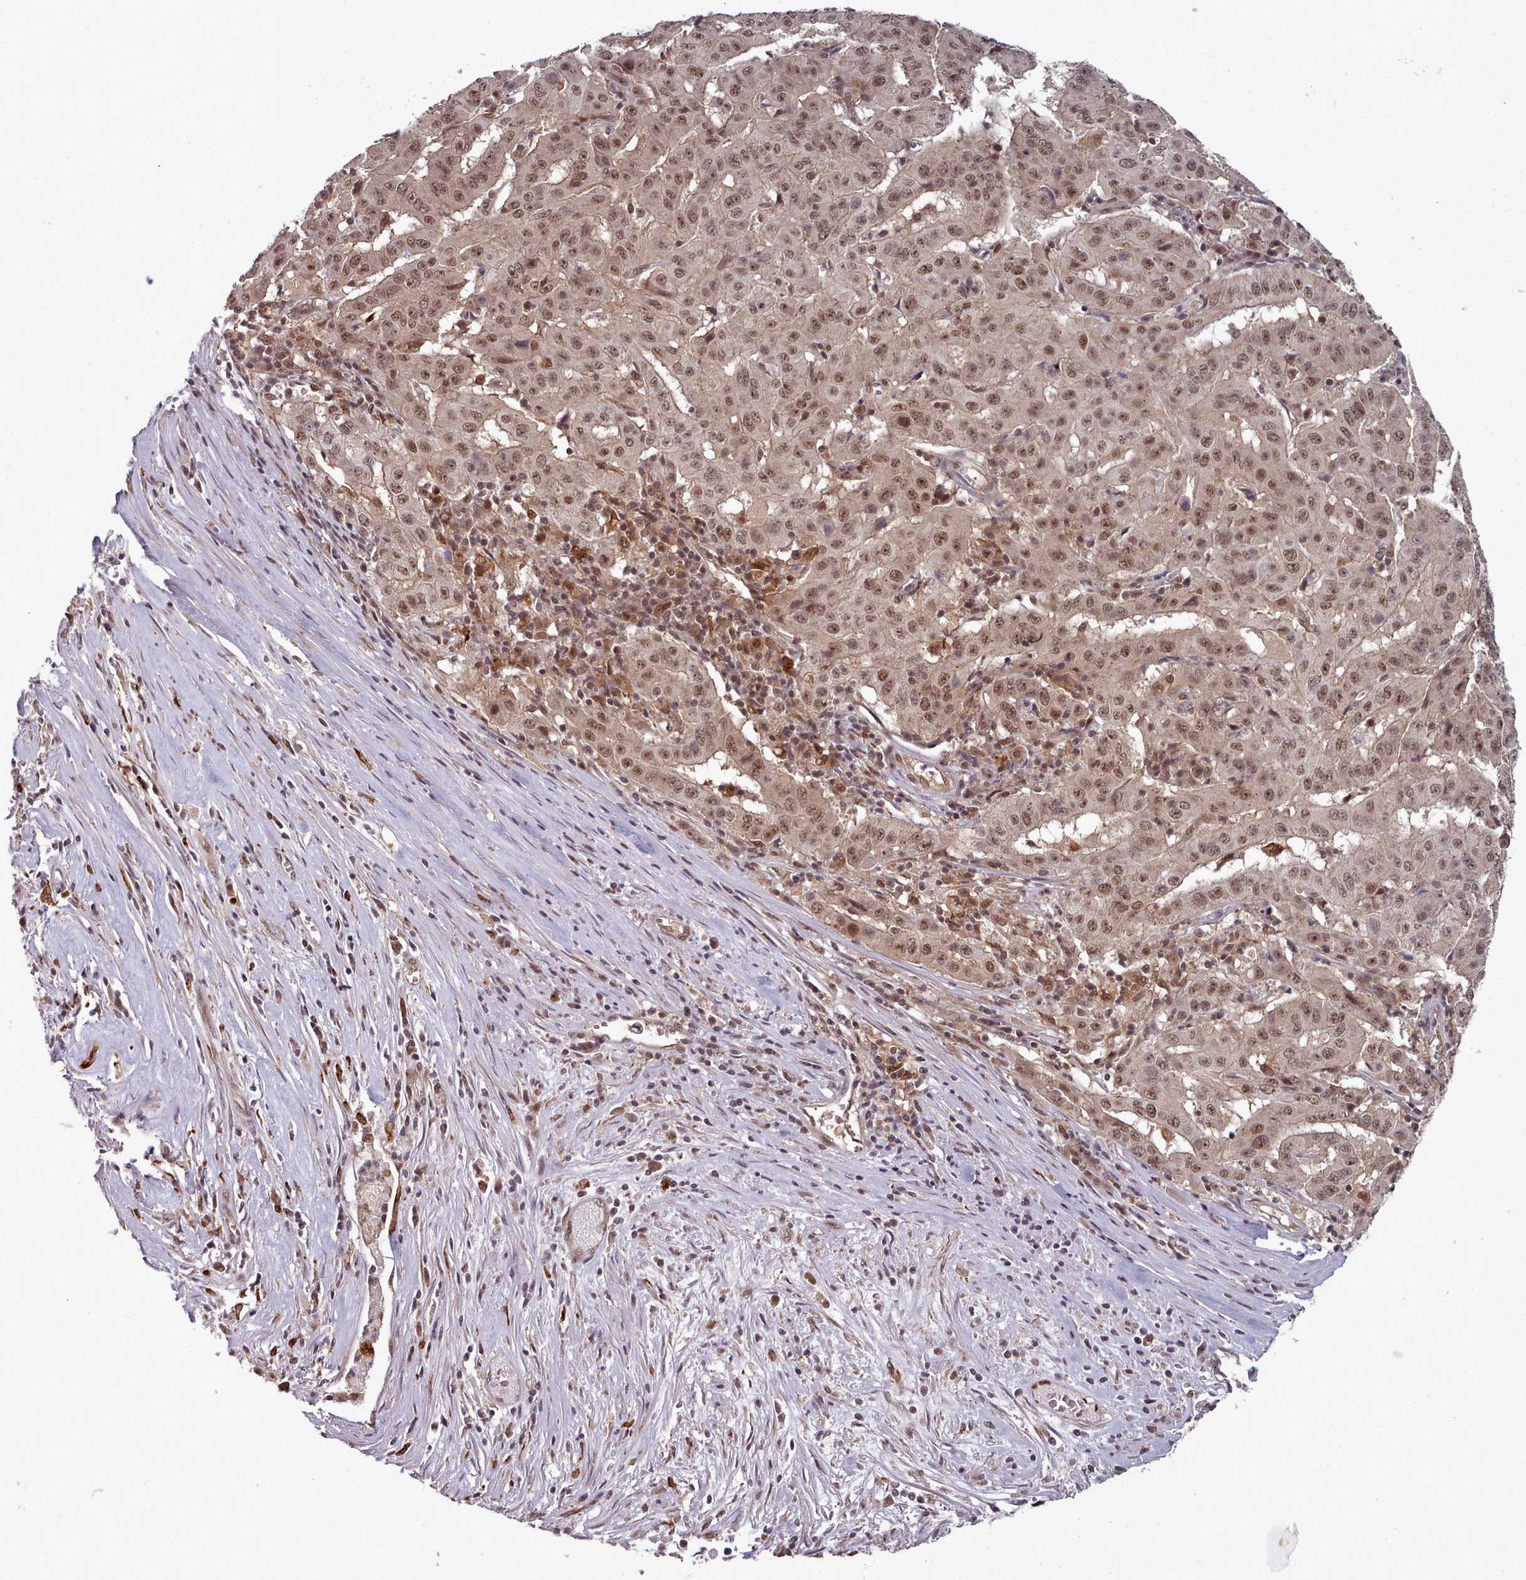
{"staining": {"intensity": "weak", "quantity": ">75%", "location": "nuclear"}, "tissue": "pancreatic cancer", "cell_type": "Tumor cells", "image_type": "cancer", "snomed": [{"axis": "morphology", "description": "Adenocarcinoma, NOS"}, {"axis": "topography", "description": "Pancreas"}], "caption": "Immunohistochemistry (DAB) staining of adenocarcinoma (pancreatic) displays weak nuclear protein positivity in about >75% of tumor cells.", "gene": "DHX8", "patient": {"sex": "male", "age": 63}}